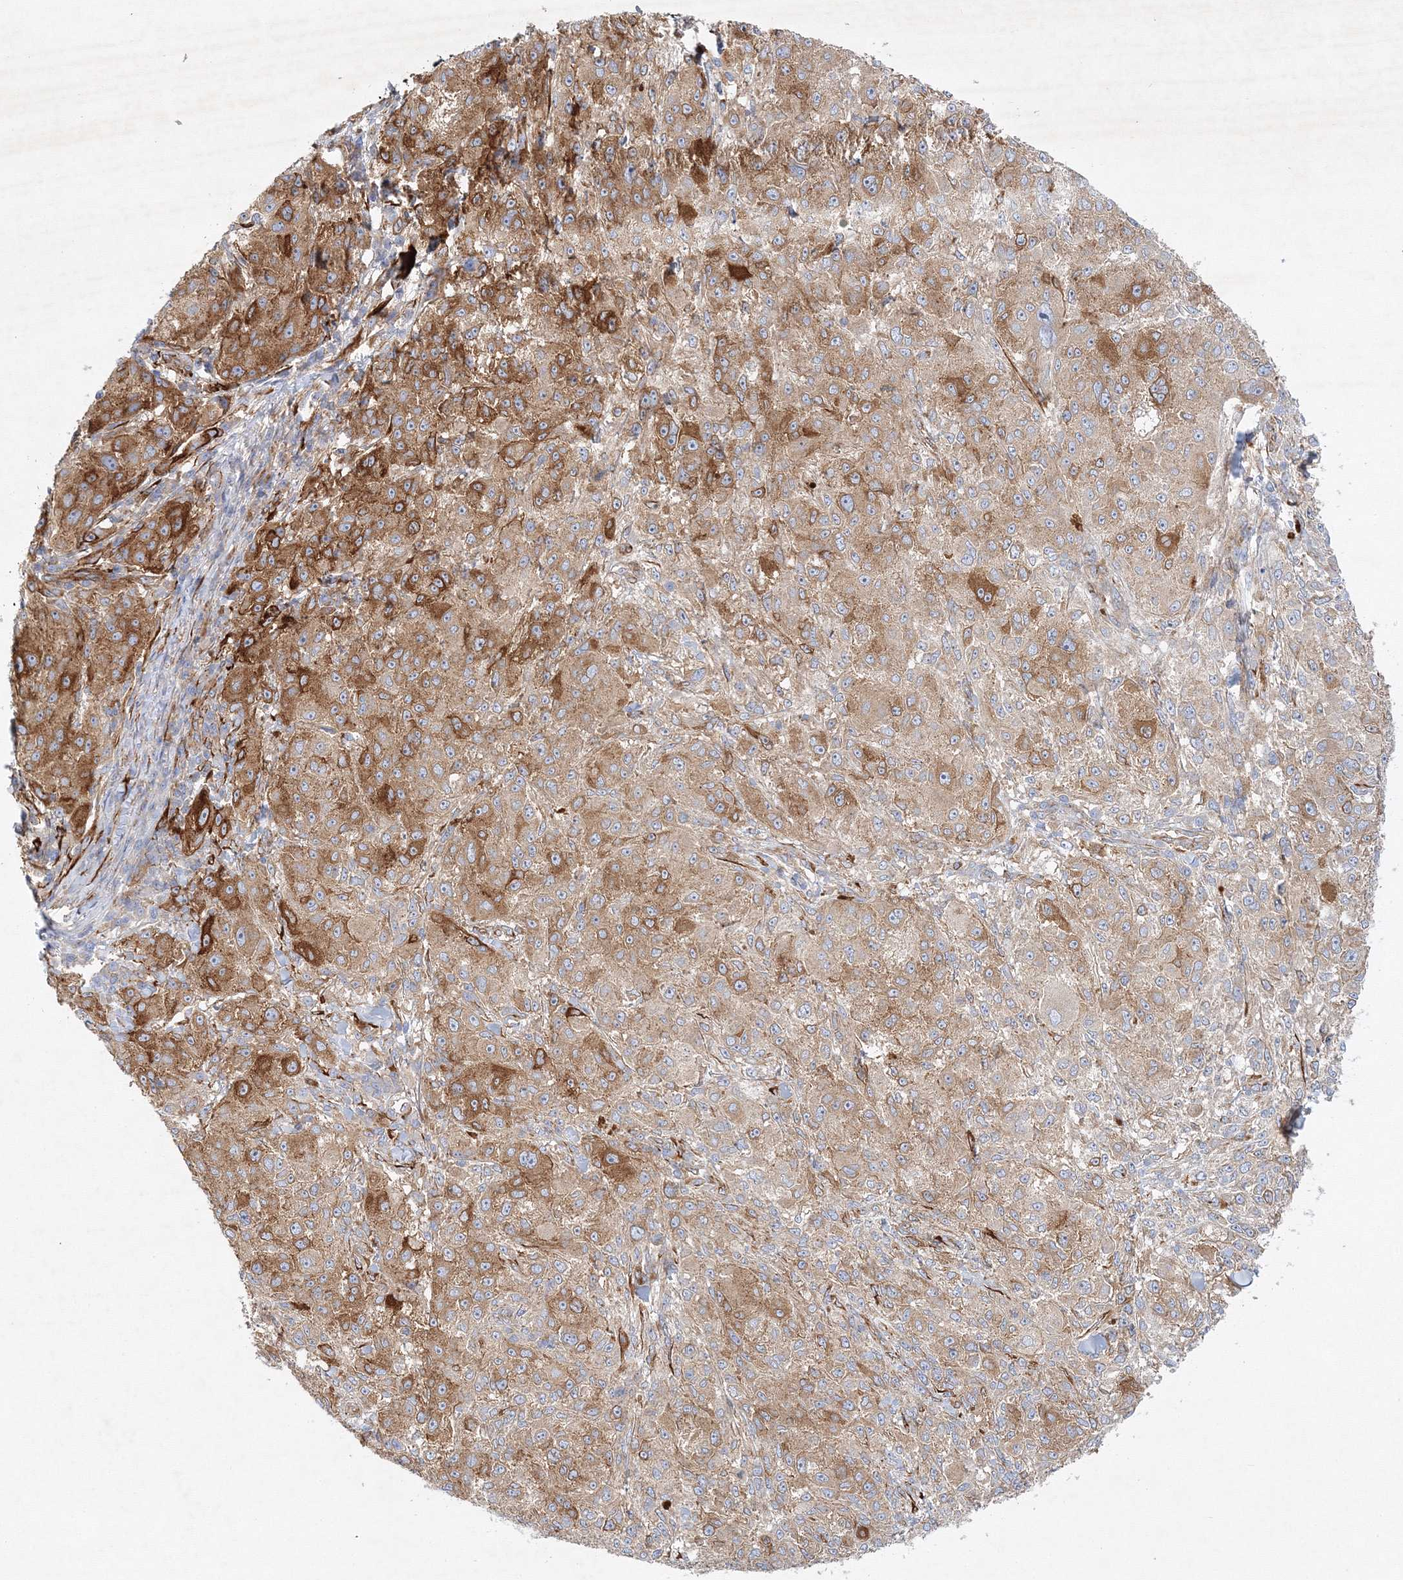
{"staining": {"intensity": "strong", "quantity": "25%-75%", "location": "cytoplasmic/membranous"}, "tissue": "melanoma", "cell_type": "Tumor cells", "image_type": "cancer", "snomed": [{"axis": "morphology", "description": "Necrosis, NOS"}, {"axis": "morphology", "description": "Malignant melanoma, NOS"}, {"axis": "topography", "description": "Skin"}], "caption": "DAB immunohistochemical staining of melanoma reveals strong cytoplasmic/membranous protein staining in about 25%-75% of tumor cells.", "gene": "ZFYVE16", "patient": {"sex": "female", "age": 87}}